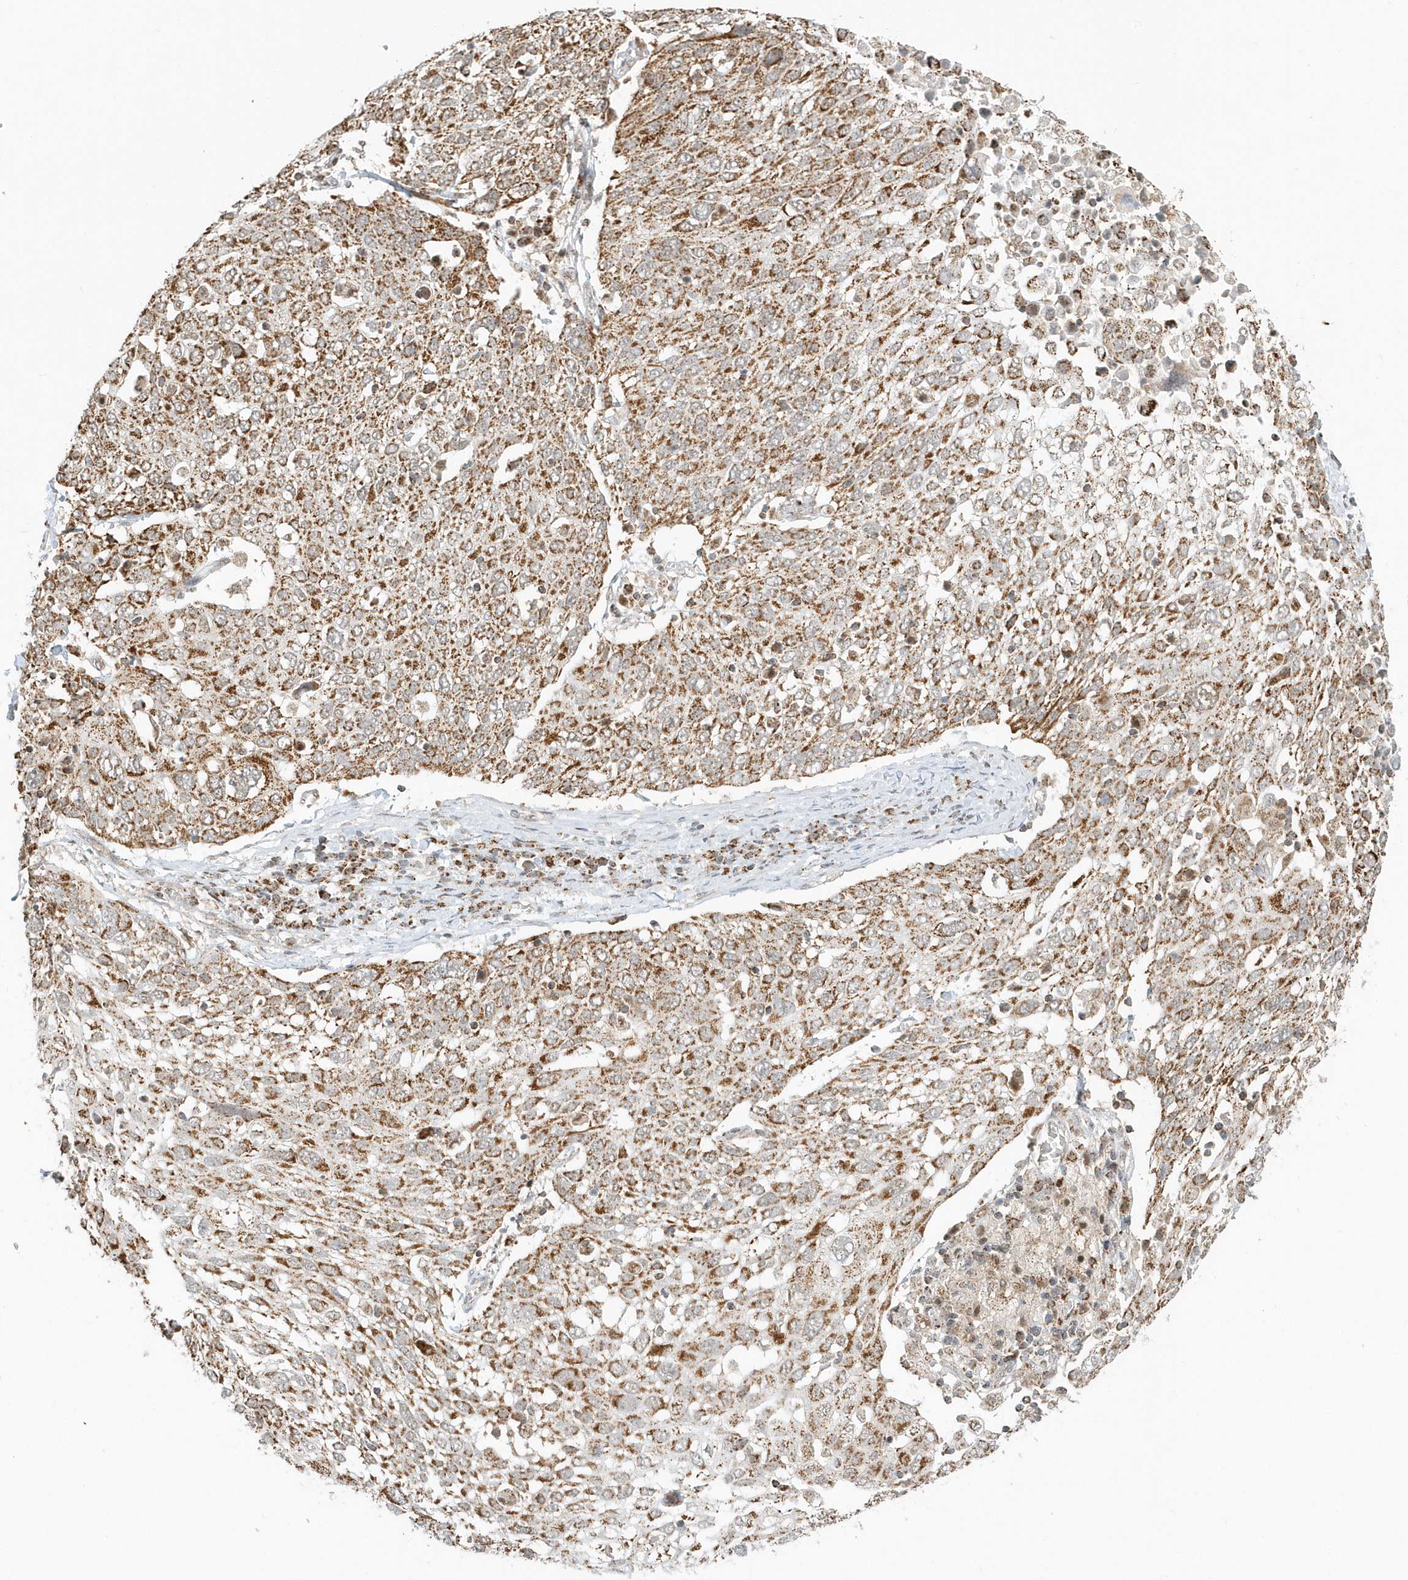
{"staining": {"intensity": "strong", "quantity": ">75%", "location": "cytoplasmic/membranous"}, "tissue": "lung cancer", "cell_type": "Tumor cells", "image_type": "cancer", "snomed": [{"axis": "morphology", "description": "Squamous cell carcinoma, NOS"}, {"axis": "topography", "description": "Lung"}], "caption": "DAB (3,3'-diaminobenzidine) immunohistochemical staining of lung squamous cell carcinoma exhibits strong cytoplasmic/membranous protein positivity in approximately >75% of tumor cells.", "gene": "PSMD6", "patient": {"sex": "male", "age": 65}}